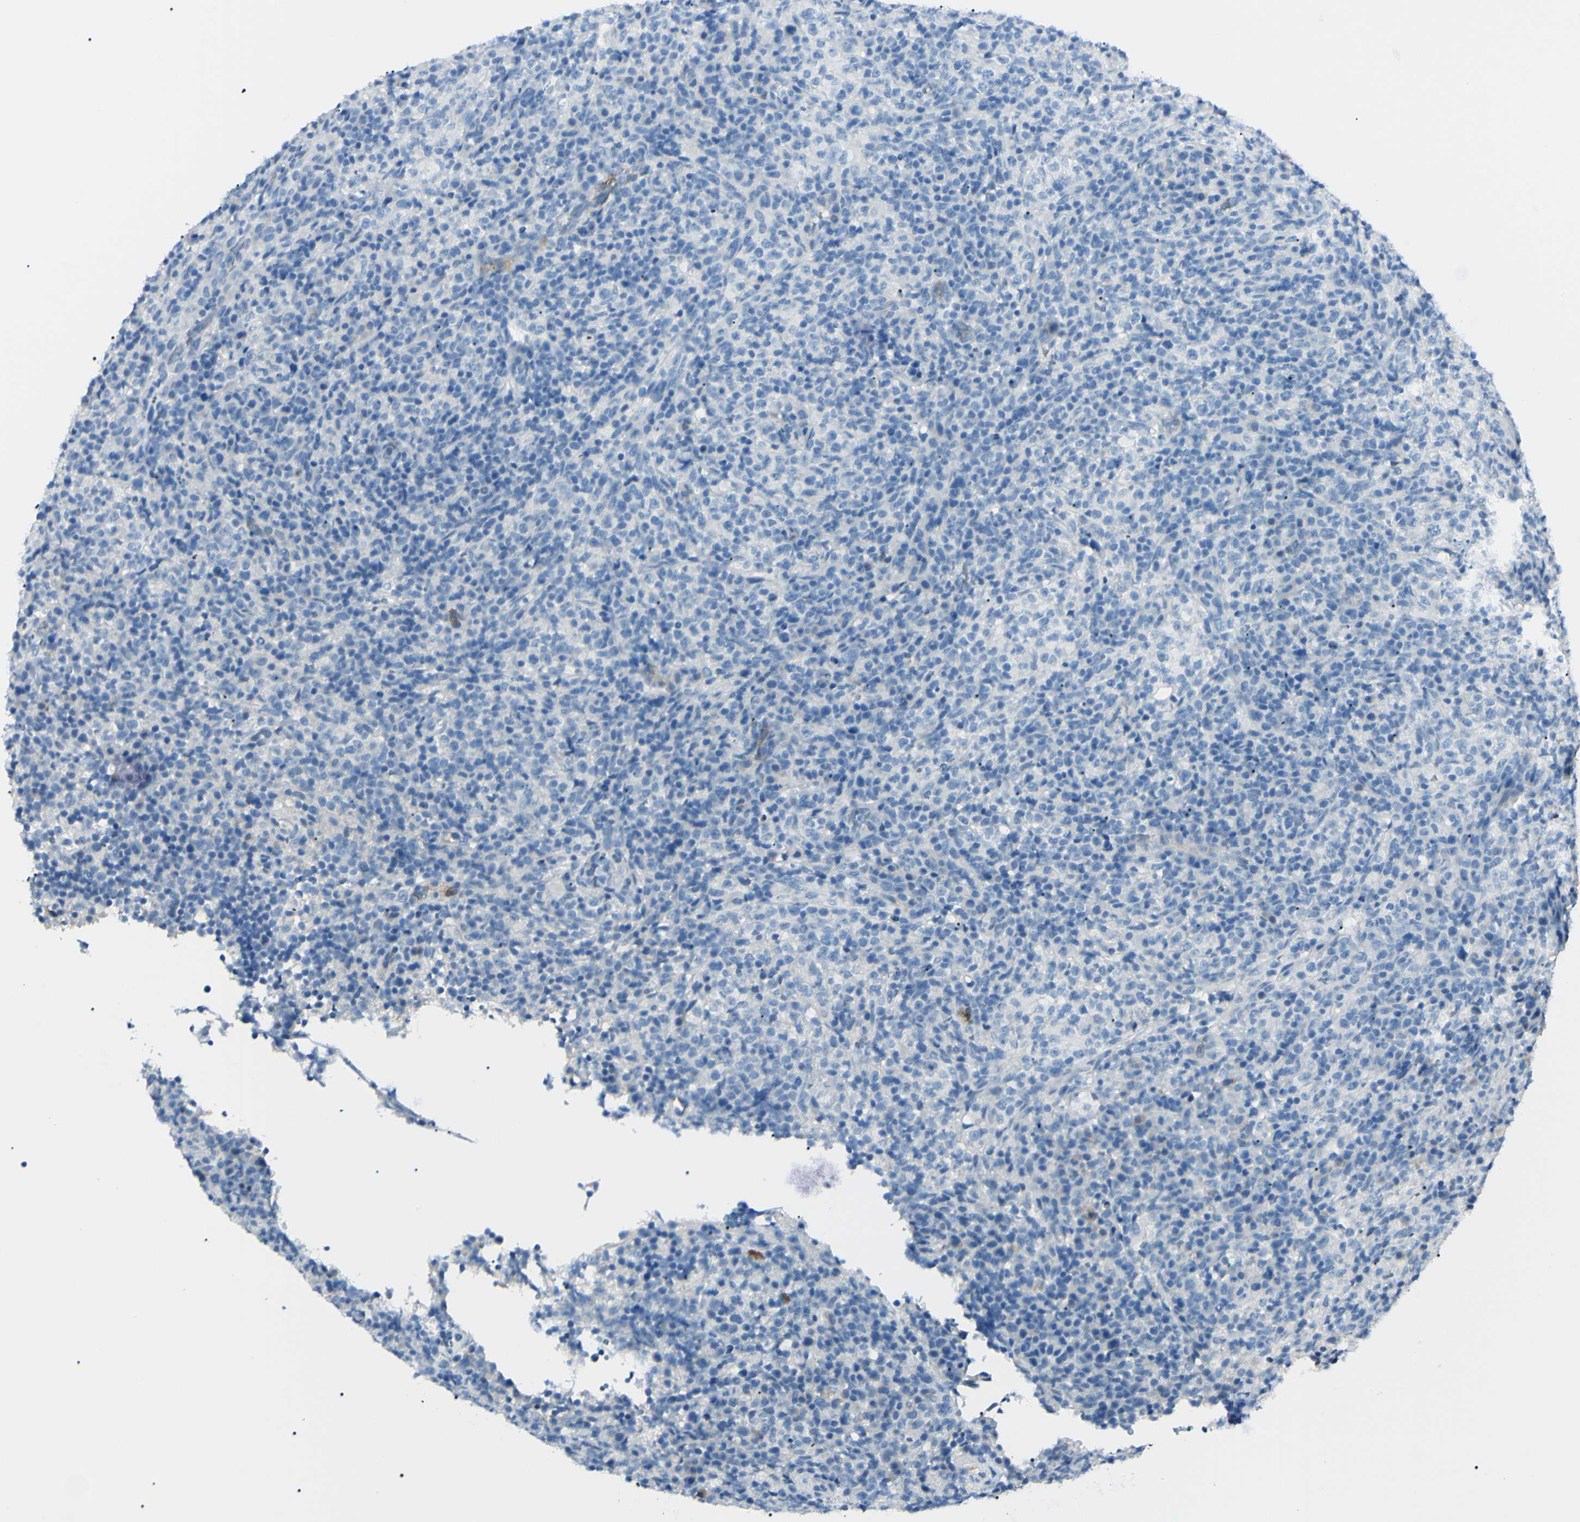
{"staining": {"intensity": "negative", "quantity": "none", "location": "none"}, "tissue": "lymphoma", "cell_type": "Tumor cells", "image_type": "cancer", "snomed": [{"axis": "morphology", "description": "Malignant lymphoma, non-Hodgkin's type, High grade"}, {"axis": "topography", "description": "Lymph node"}], "caption": "Immunohistochemistry (IHC) of malignant lymphoma, non-Hodgkin's type (high-grade) demonstrates no expression in tumor cells.", "gene": "FOLH1", "patient": {"sex": "female", "age": 76}}